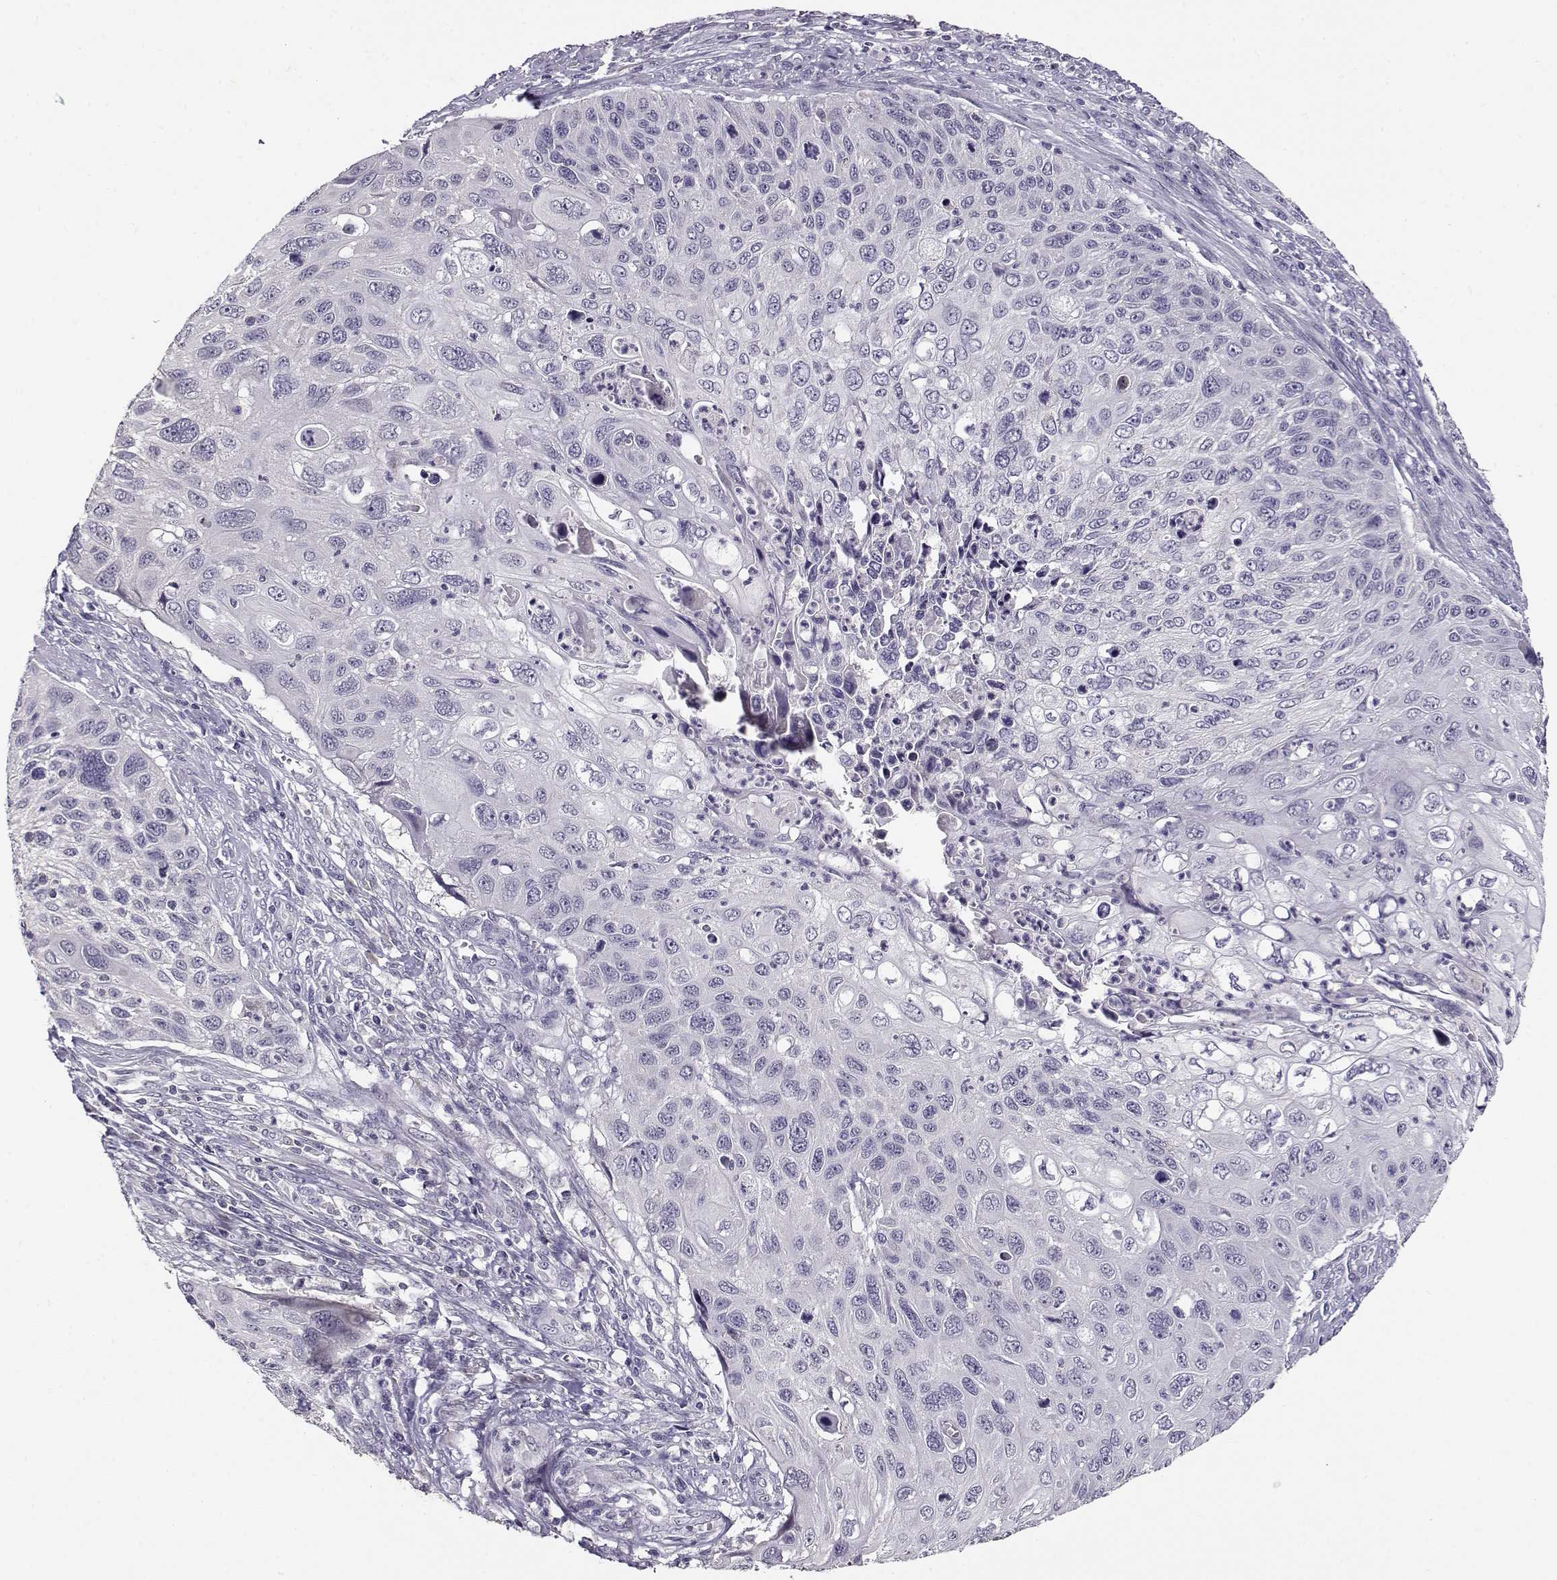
{"staining": {"intensity": "negative", "quantity": "none", "location": "none"}, "tissue": "cervical cancer", "cell_type": "Tumor cells", "image_type": "cancer", "snomed": [{"axis": "morphology", "description": "Squamous cell carcinoma, NOS"}, {"axis": "topography", "description": "Cervix"}], "caption": "DAB (3,3'-diaminobenzidine) immunohistochemical staining of squamous cell carcinoma (cervical) shows no significant staining in tumor cells.", "gene": "RHOXF2", "patient": {"sex": "female", "age": 70}}